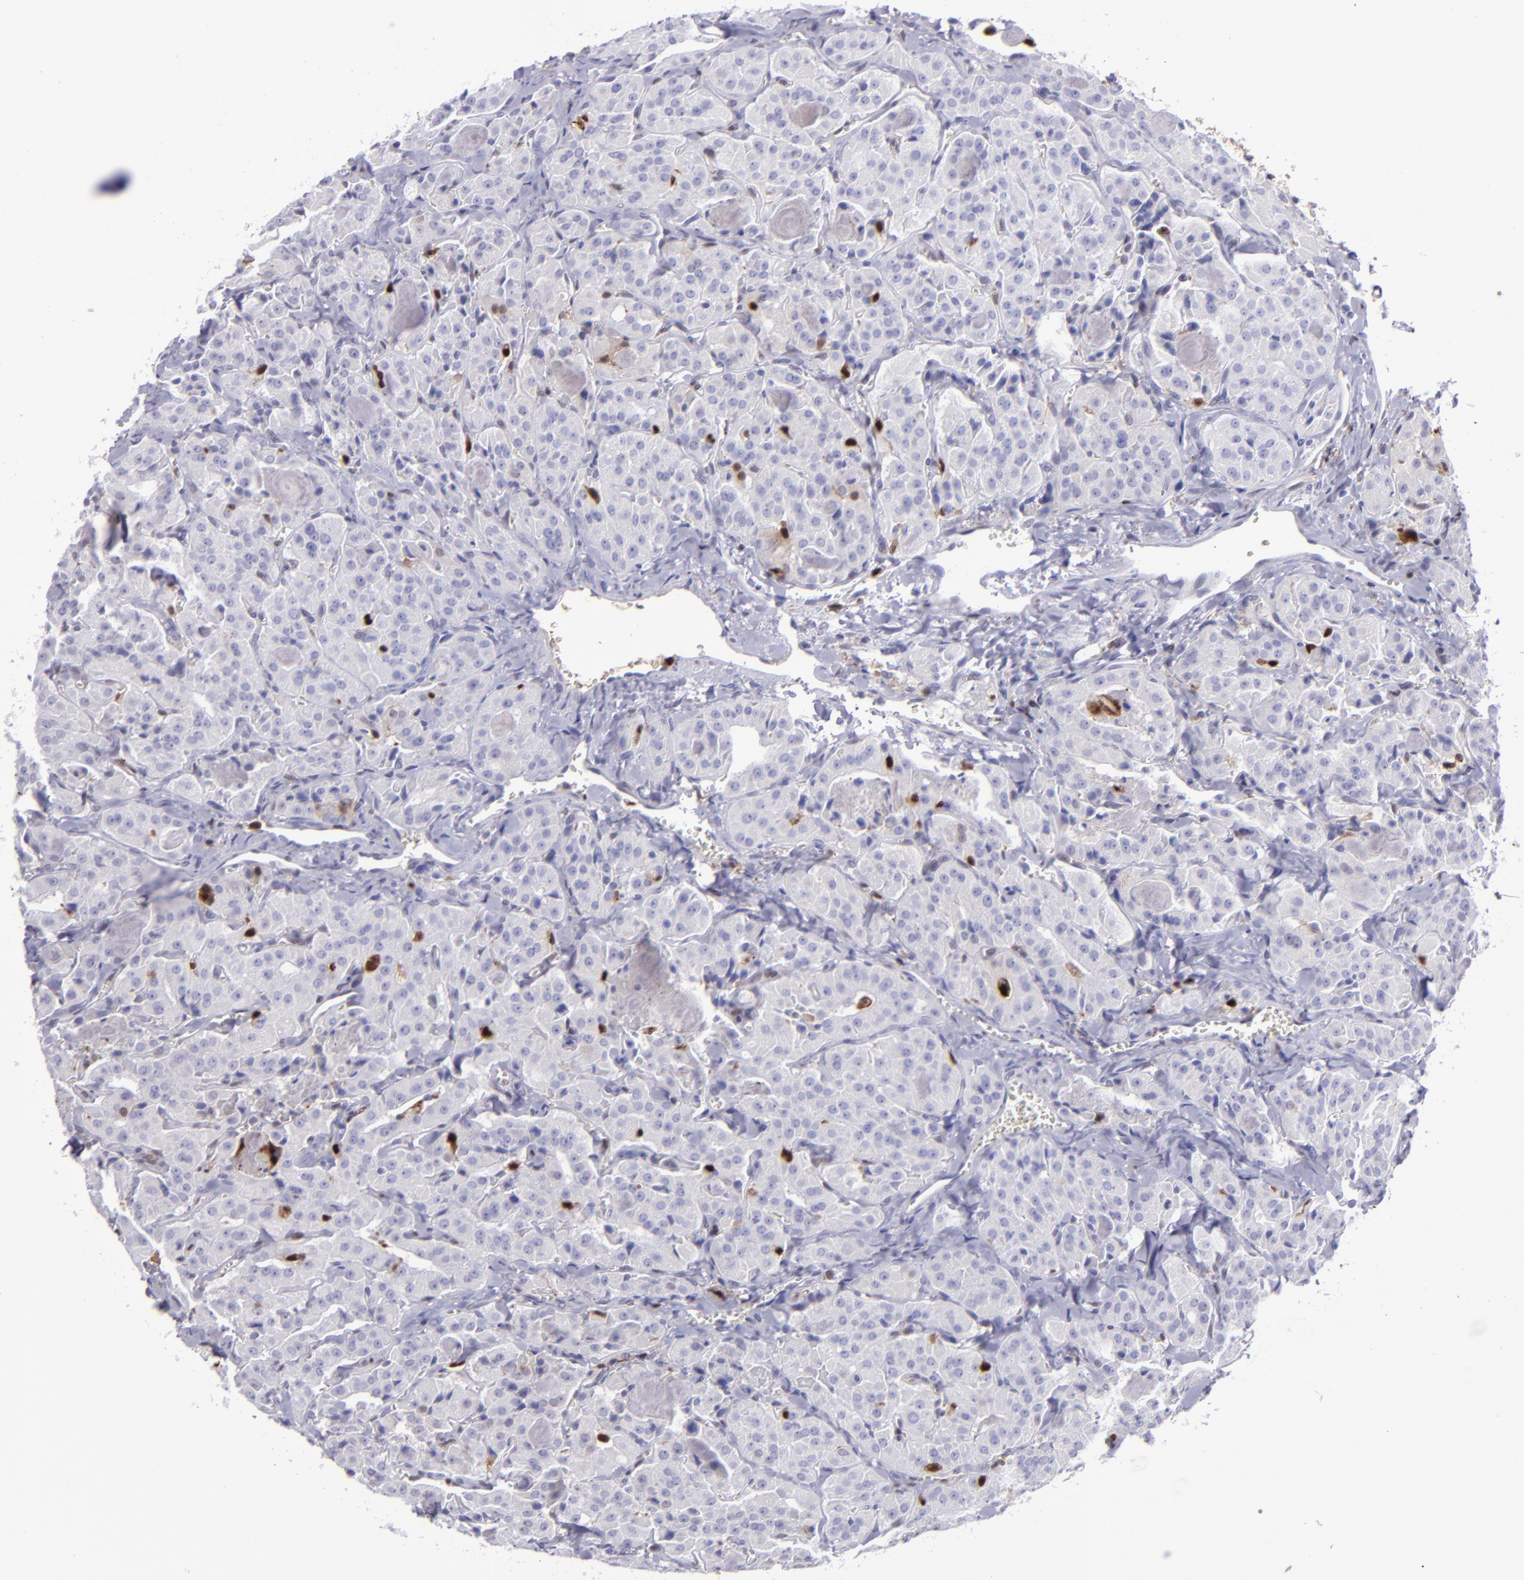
{"staining": {"intensity": "negative", "quantity": "none", "location": "none"}, "tissue": "thyroid cancer", "cell_type": "Tumor cells", "image_type": "cancer", "snomed": [{"axis": "morphology", "description": "Carcinoma, NOS"}, {"axis": "topography", "description": "Thyroid gland"}], "caption": "This is a photomicrograph of immunohistochemistry staining of thyroid cancer (carcinoma), which shows no positivity in tumor cells. (DAB immunohistochemistry visualized using brightfield microscopy, high magnification).", "gene": "TYMP", "patient": {"sex": "male", "age": 76}}